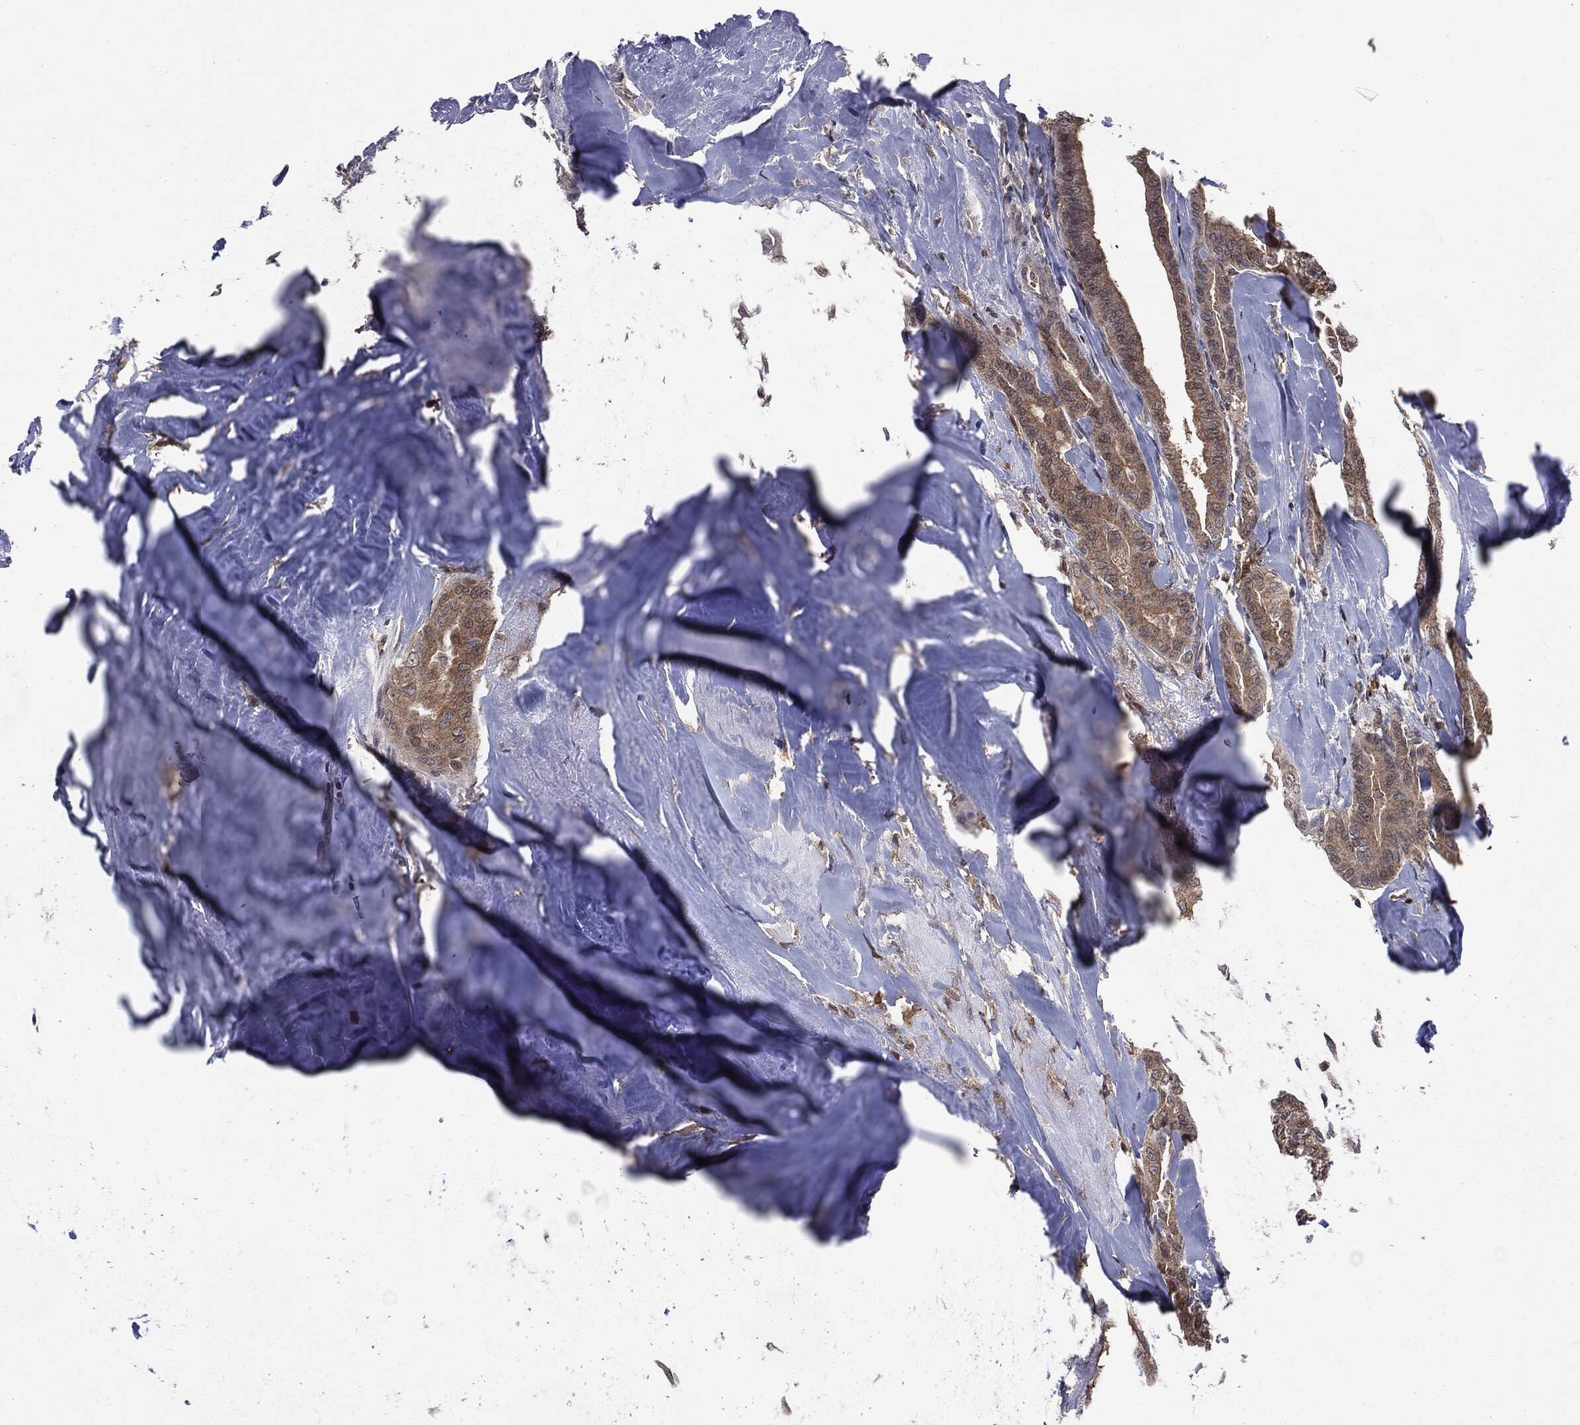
{"staining": {"intensity": "weak", "quantity": ">75%", "location": "cytoplasmic/membranous"}, "tissue": "thyroid cancer", "cell_type": "Tumor cells", "image_type": "cancer", "snomed": [{"axis": "morphology", "description": "Papillary adenocarcinoma, NOS"}, {"axis": "topography", "description": "Thyroid gland"}], "caption": "This image reveals immunohistochemistry (IHC) staining of human thyroid papillary adenocarcinoma, with low weak cytoplasmic/membranous staining in about >75% of tumor cells.", "gene": "GPI", "patient": {"sex": "male", "age": 61}}